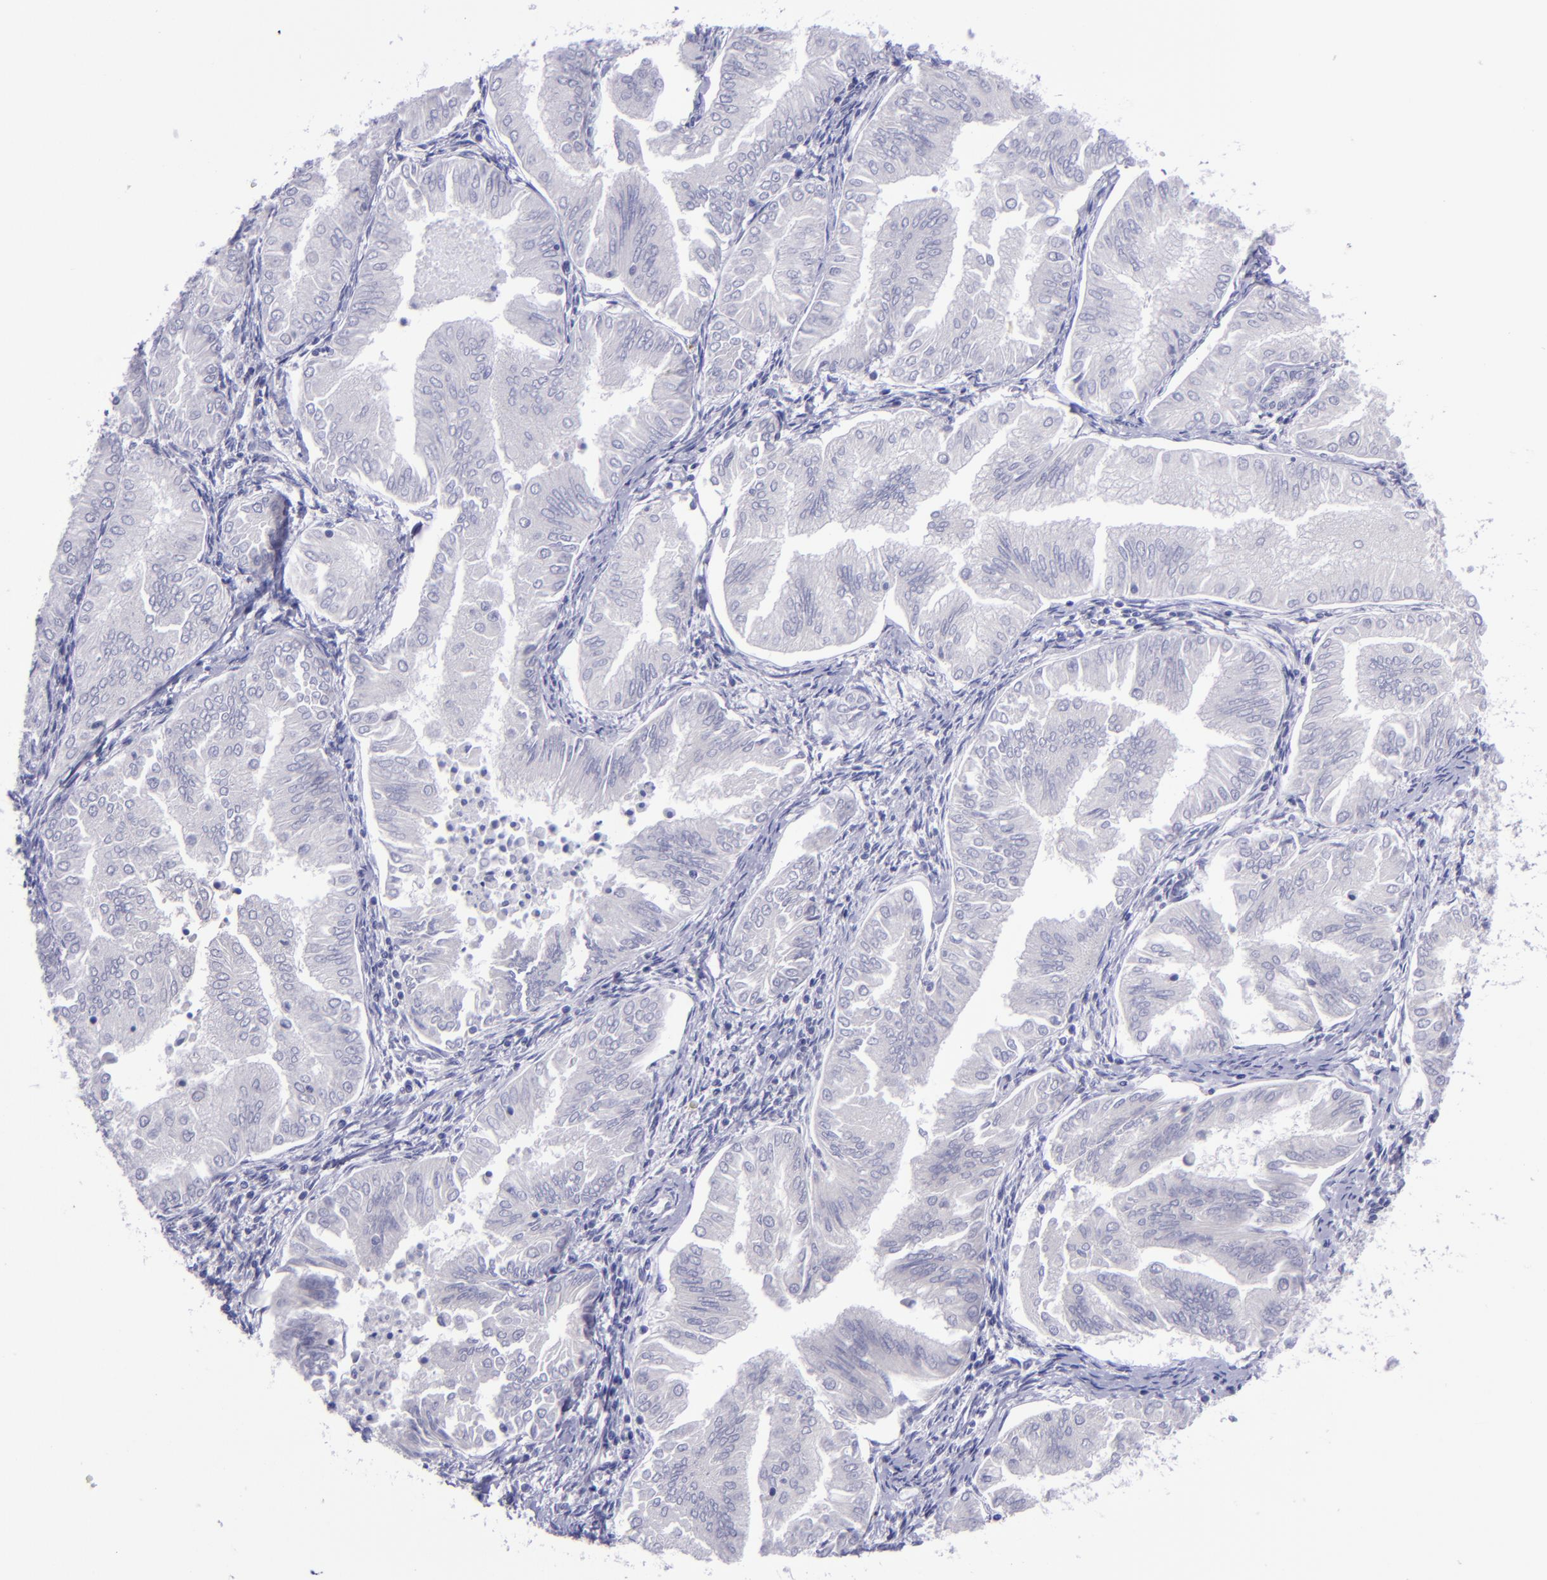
{"staining": {"intensity": "negative", "quantity": "none", "location": "none"}, "tissue": "endometrial cancer", "cell_type": "Tumor cells", "image_type": "cancer", "snomed": [{"axis": "morphology", "description": "Adenocarcinoma, NOS"}, {"axis": "topography", "description": "Endometrium"}], "caption": "An immunohistochemistry histopathology image of endometrial cancer is shown. There is no staining in tumor cells of endometrial cancer. (DAB IHC visualized using brightfield microscopy, high magnification).", "gene": "POU2F2", "patient": {"sex": "female", "age": 53}}